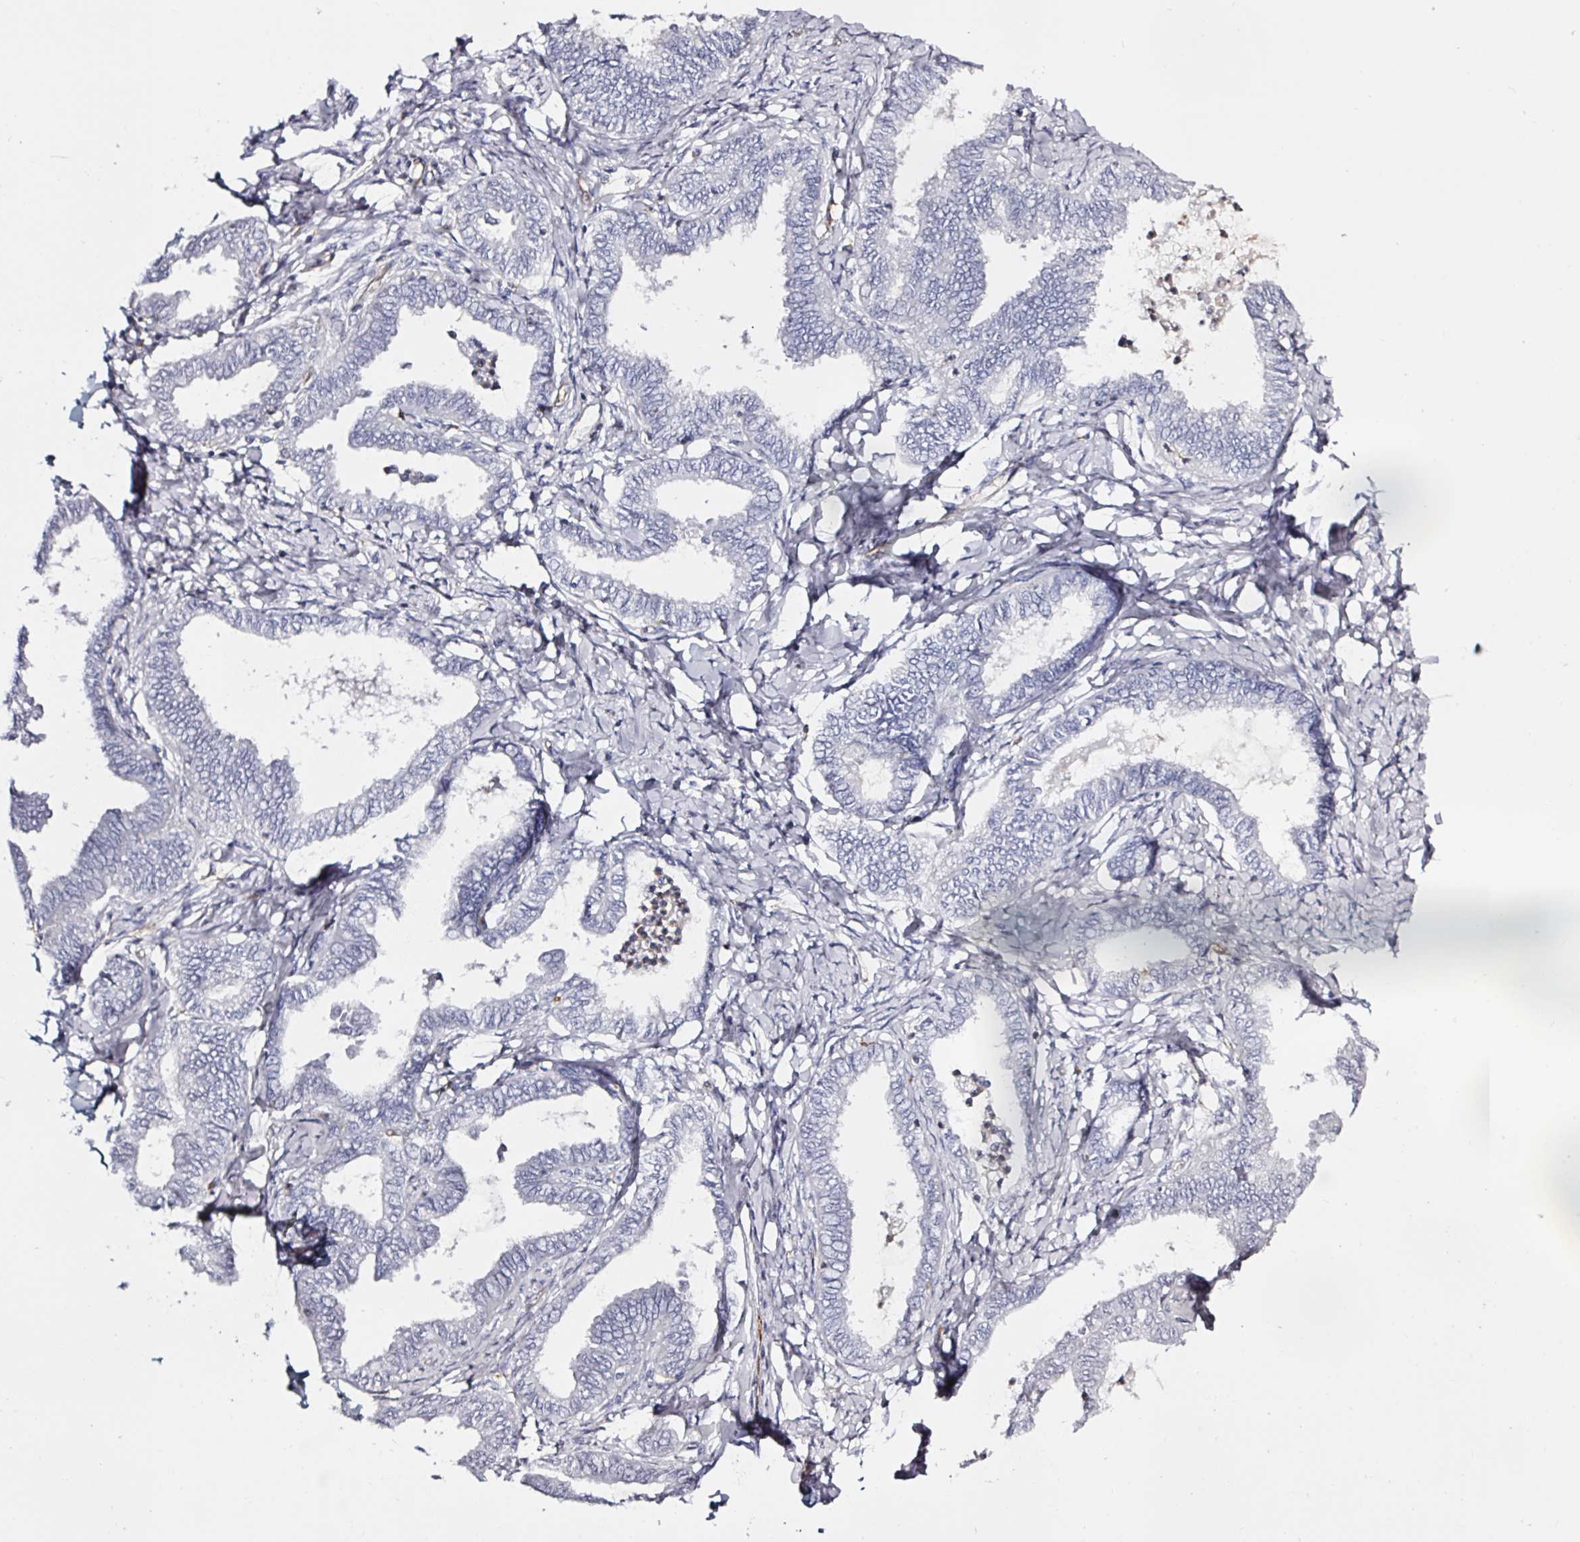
{"staining": {"intensity": "negative", "quantity": "none", "location": "none"}, "tissue": "ovarian cancer", "cell_type": "Tumor cells", "image_type": "cancer", "snomed": [{"axis": "morphology", "description": "Carcinoma, endometroid"}, {"axis": "topography", "description": "Ovary"}], "caption": "Immunohistochemistry image of human ovarian cancer stained for a protein (brown), which exhibits no staining in tumor cells.", "gene": "ACSBG2", "patient": {"sex": "female", "age": 70}}